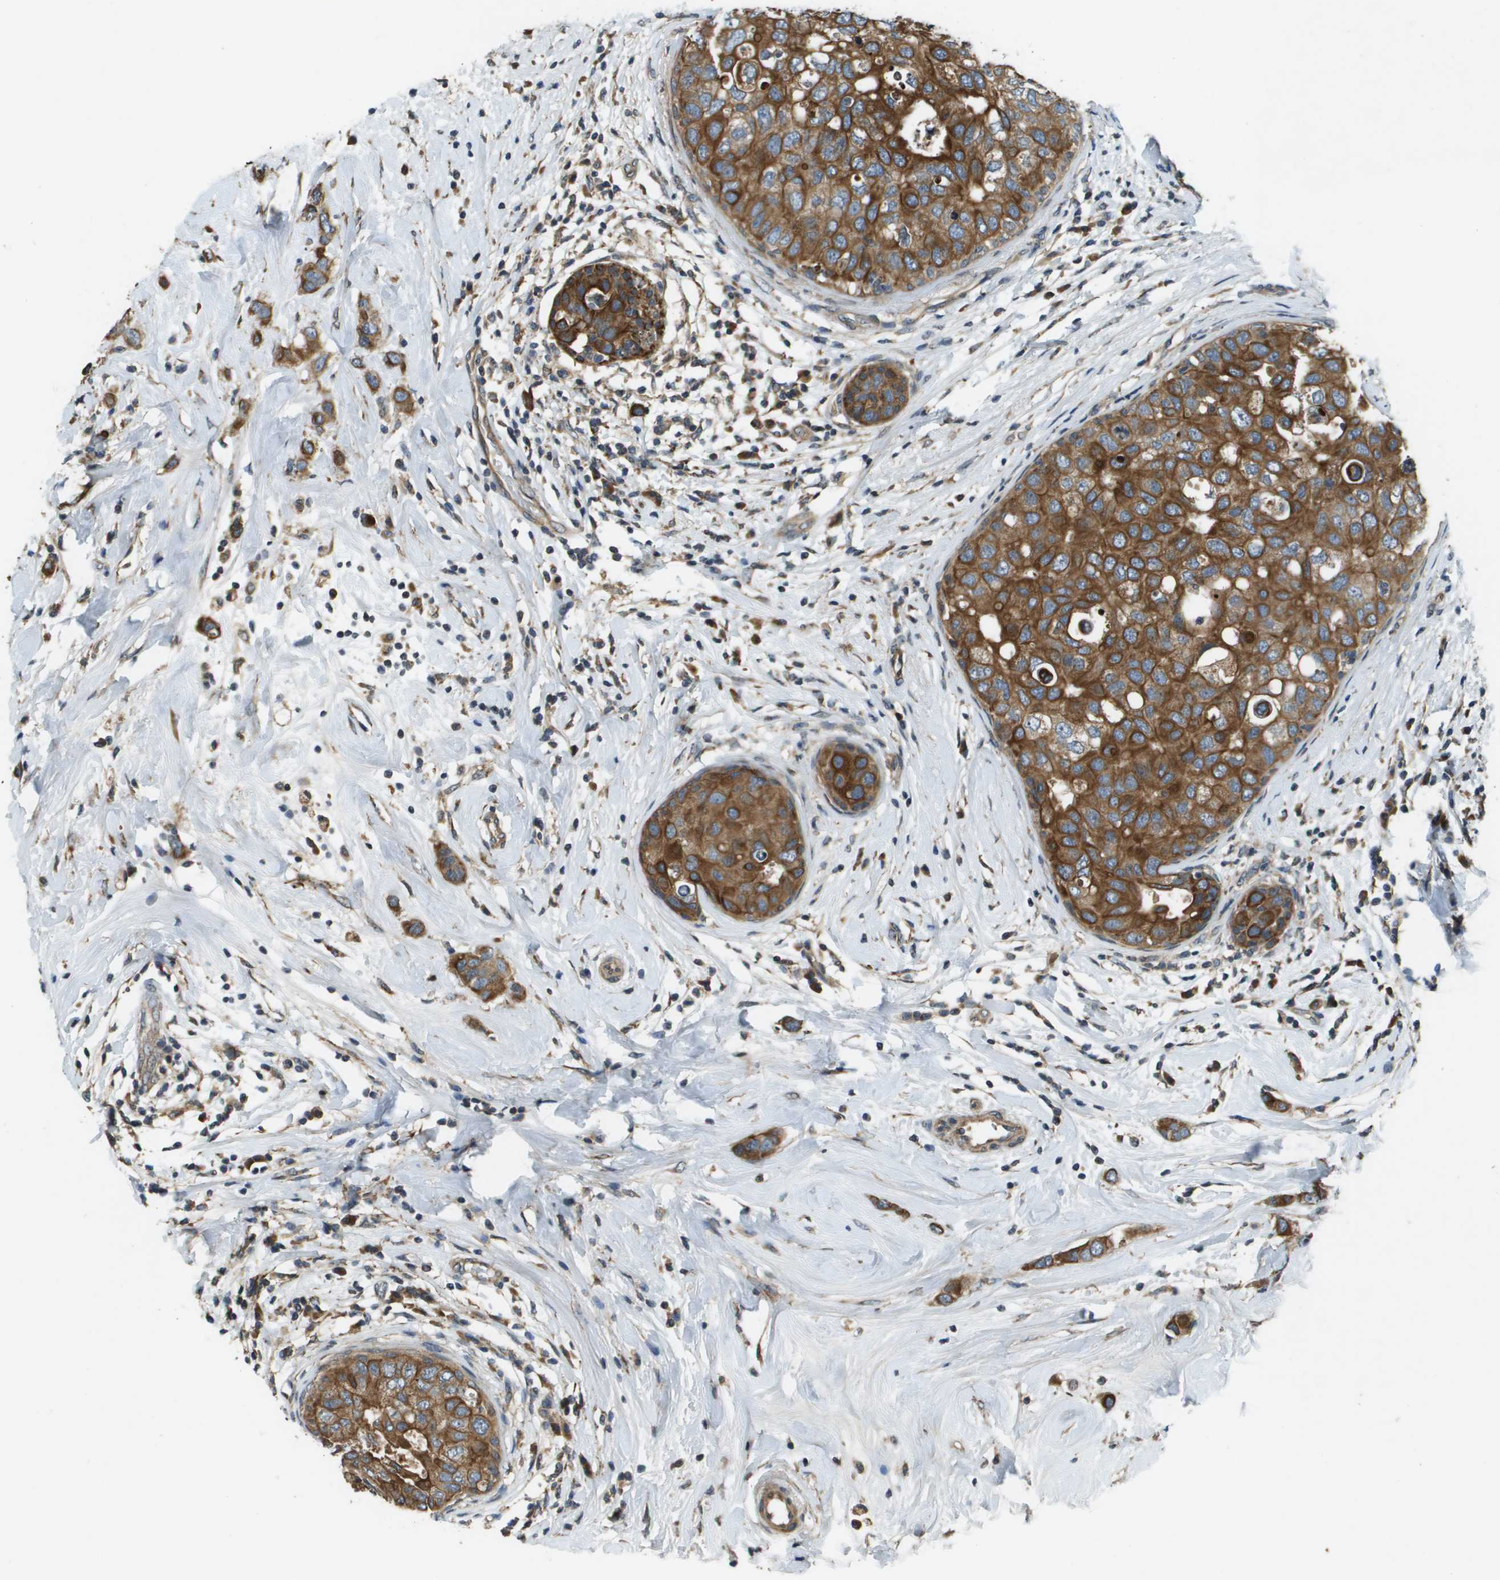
{"staining": {"intensity": "strong", "quantity": ">75%", "location": "cytoplasmic/membranous"}, "tissue": "breast cancer", "cell_type": "Tumor cells", "image_type": "cancer", "snomed": [{"axis": "morphology", "description": "Duct carcinoma"}, {"axis": "topography", "description": "Breast"}], "caption": "A photomicrograph of breast cancer stained for a protein reveals strong cytoplasmic/membranous brown staining in tumor cells.", "gene": "CDKN2C", "patient": {"sex": "female", "age": 50}}